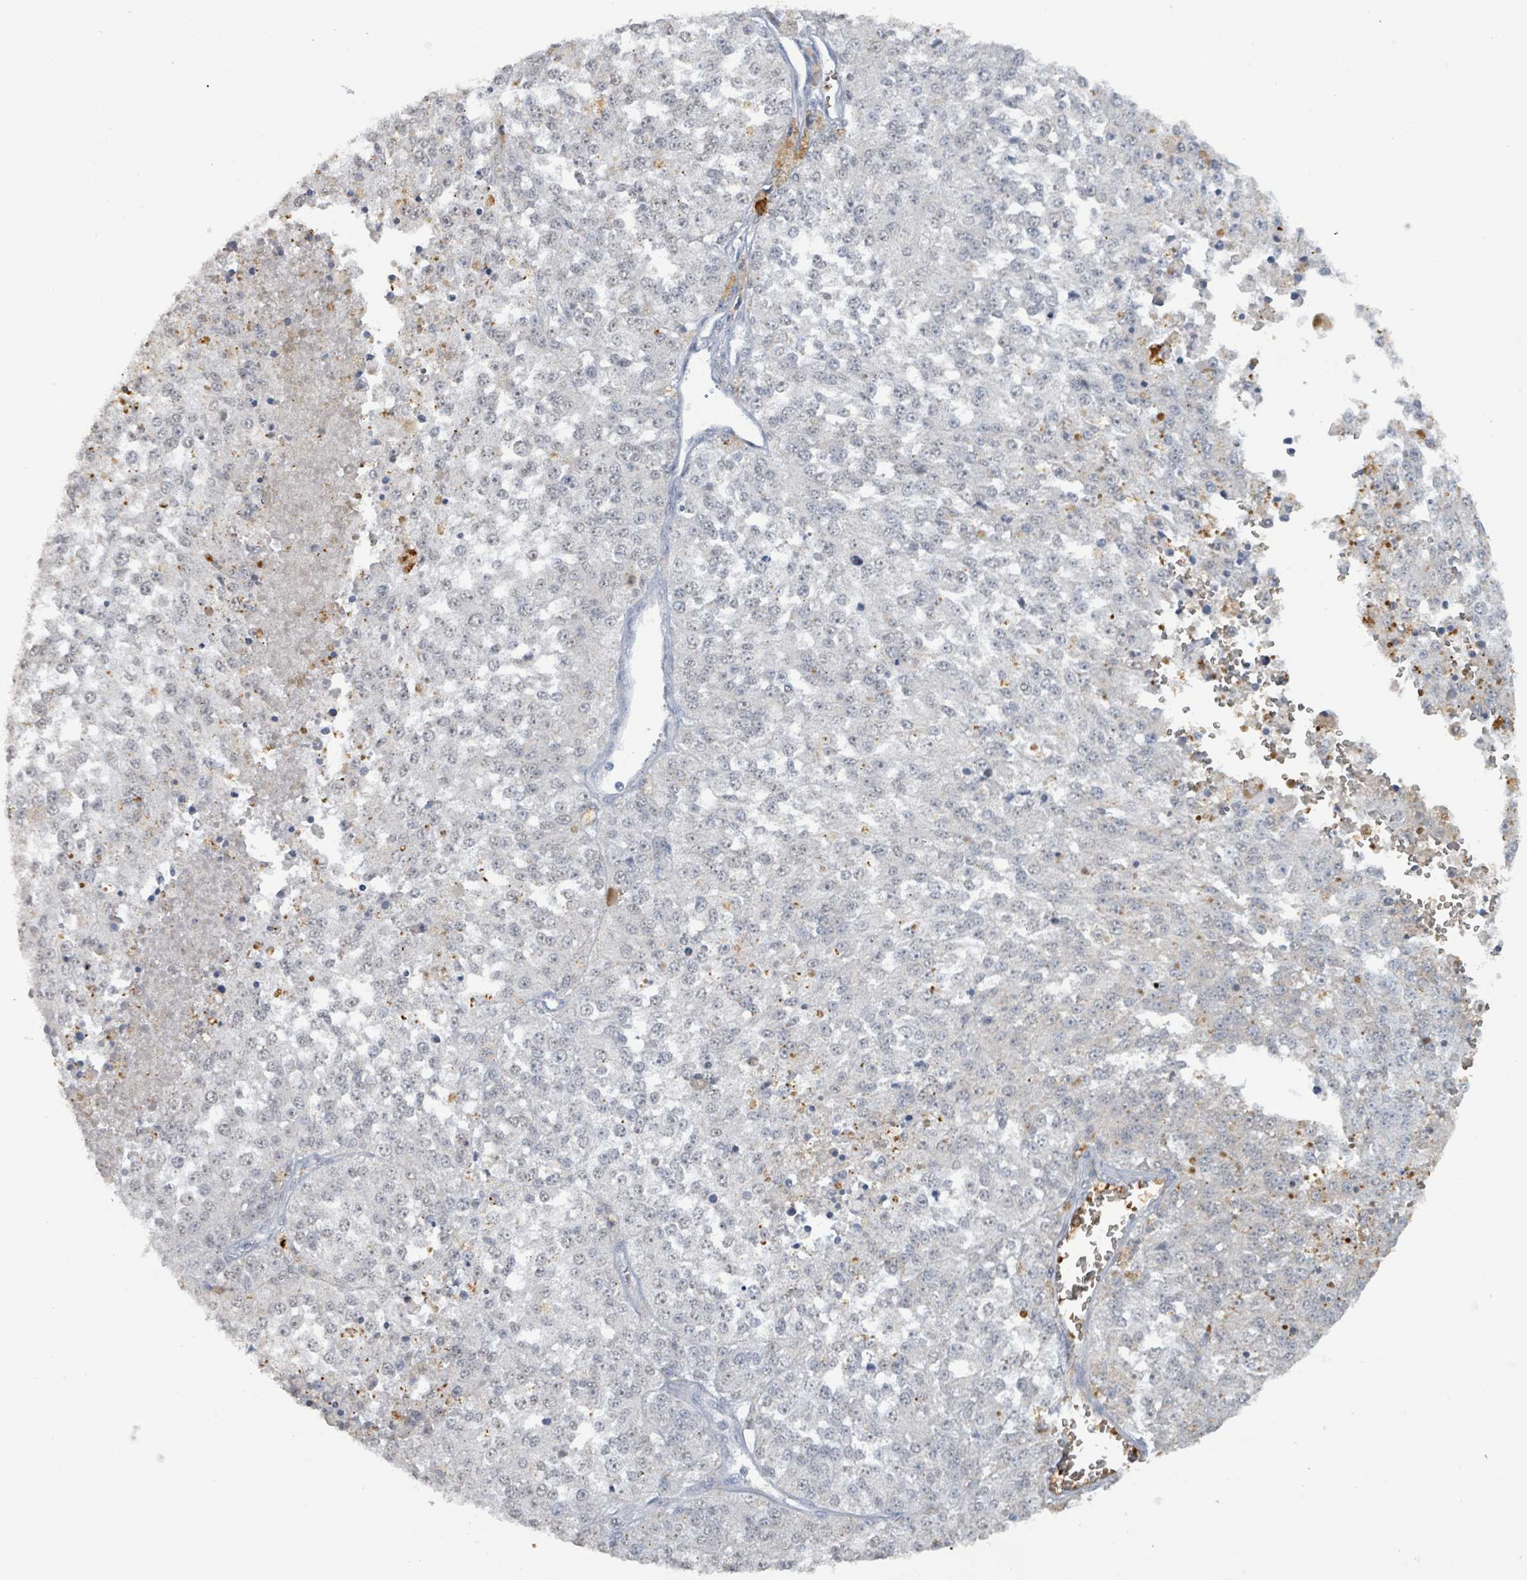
{"staining": {"intensity": "negative", "quantity": "none", "location": "none"}, "tissue": "melanoma", "cell_type": "Tumor cells", "image_type": "cancer", "snomed": [{"axis": "morphology", "description": "Malignant melanoma, NOS"}, {"axis": "topography", "description": "Skin"}], "caption": "DAB immunohistochemical staining of human melanoma shows no significant expression in tumor cells.", "gene": "SEBOX", "patient": {"sex": "female", "age": 64}}